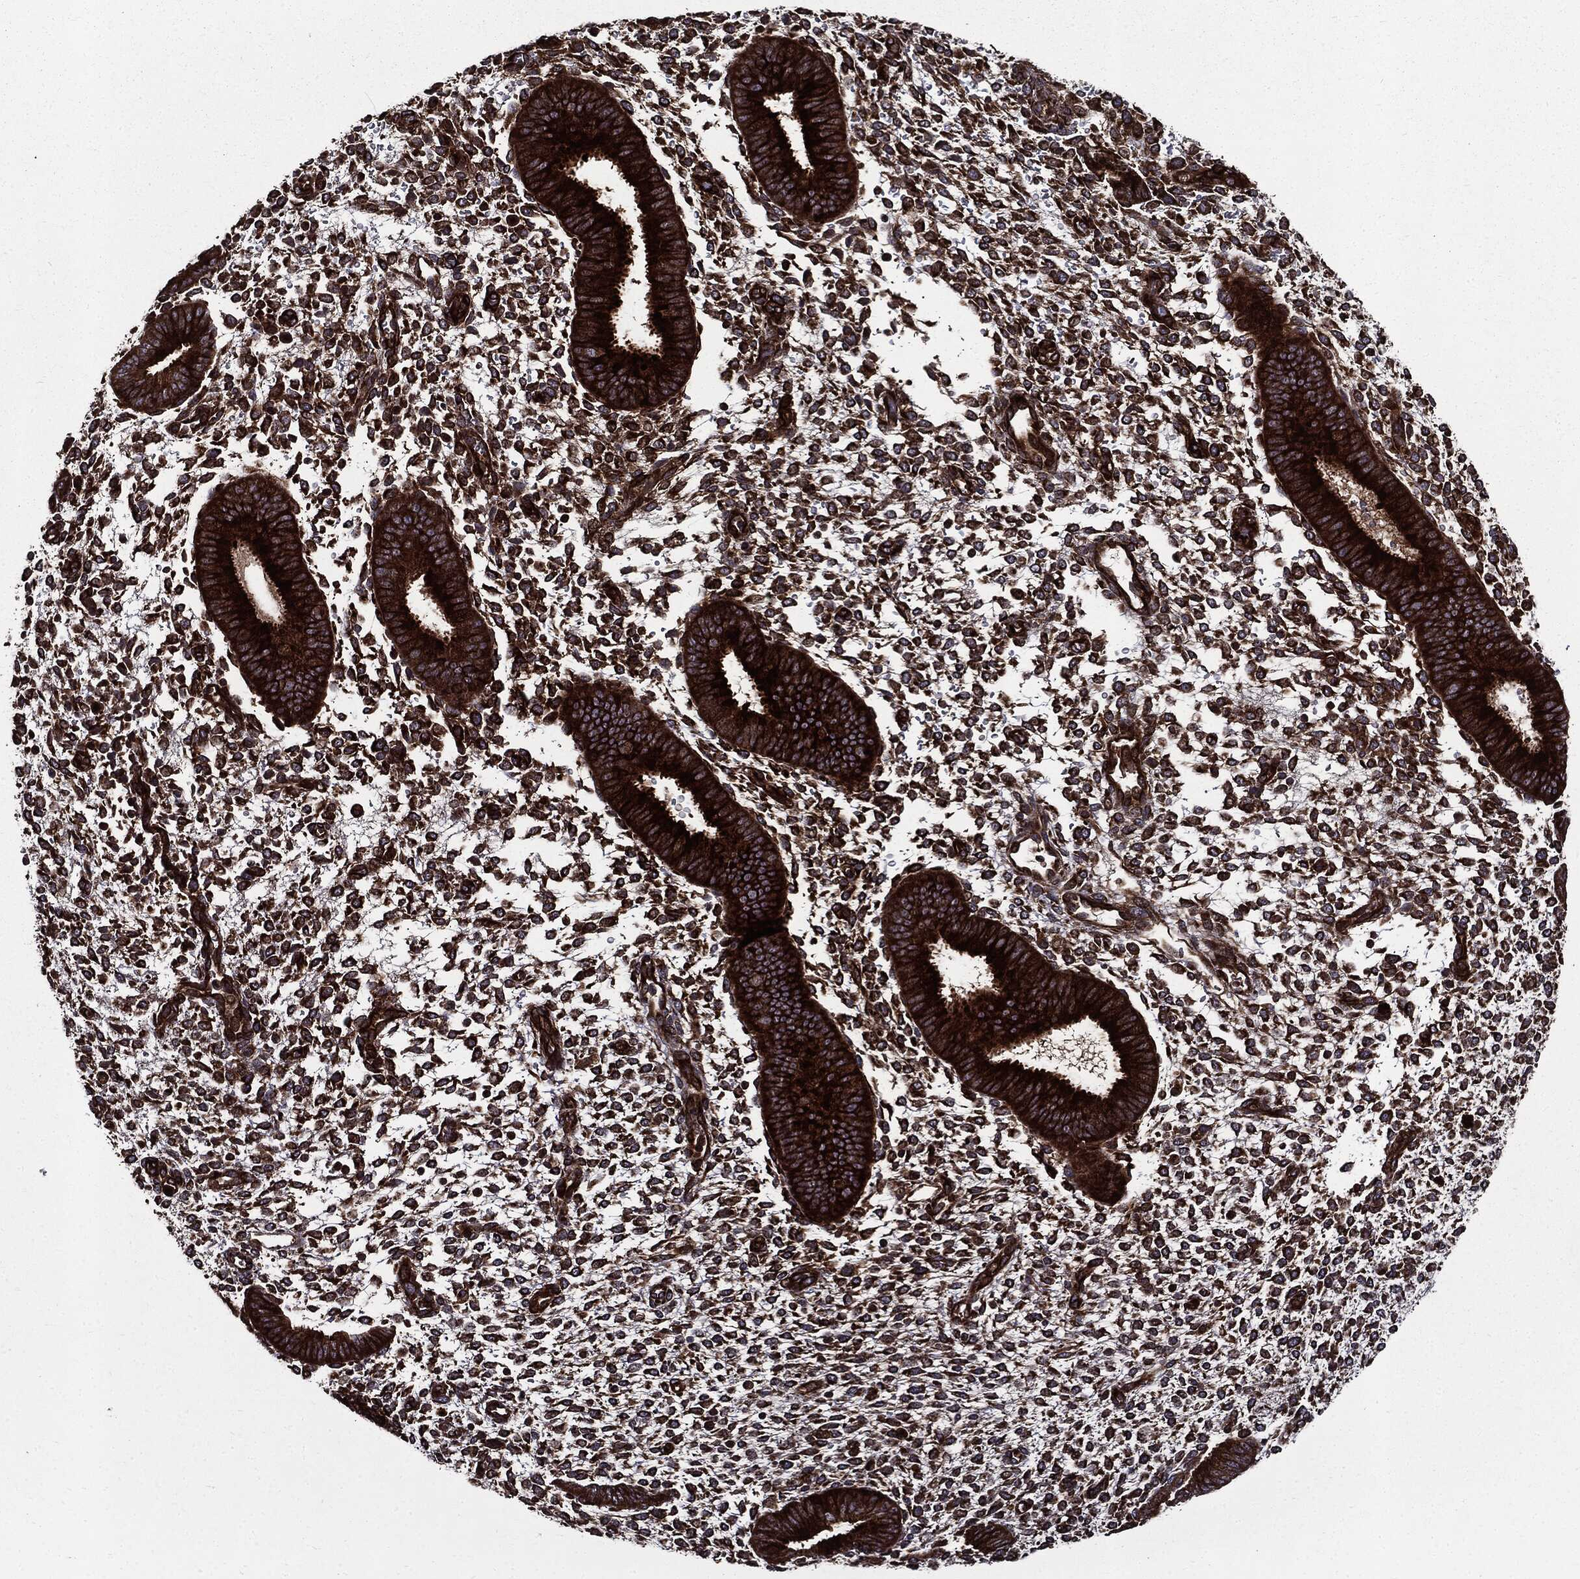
{"staining": {"intensity": "strong", "quantity": ">75%", "location": "cytoplasmic/membranous"}, "tissue": "endometrium", "cell_type": "Cells in endometrial stroma", "image_type": "normal", "snomed": [{"axis": "morphology", "description": "Normal tissue, NOS"}, {"axis": "topography", "description": "Endometrium"}], "caption": "Cells in endometrial stroma display high levels of strong cytoplasmic/membranous expression in about >75% of cells in normal human endometrium.", "gene": "HTT", "patient": {"sex": "female", "age": 39}}